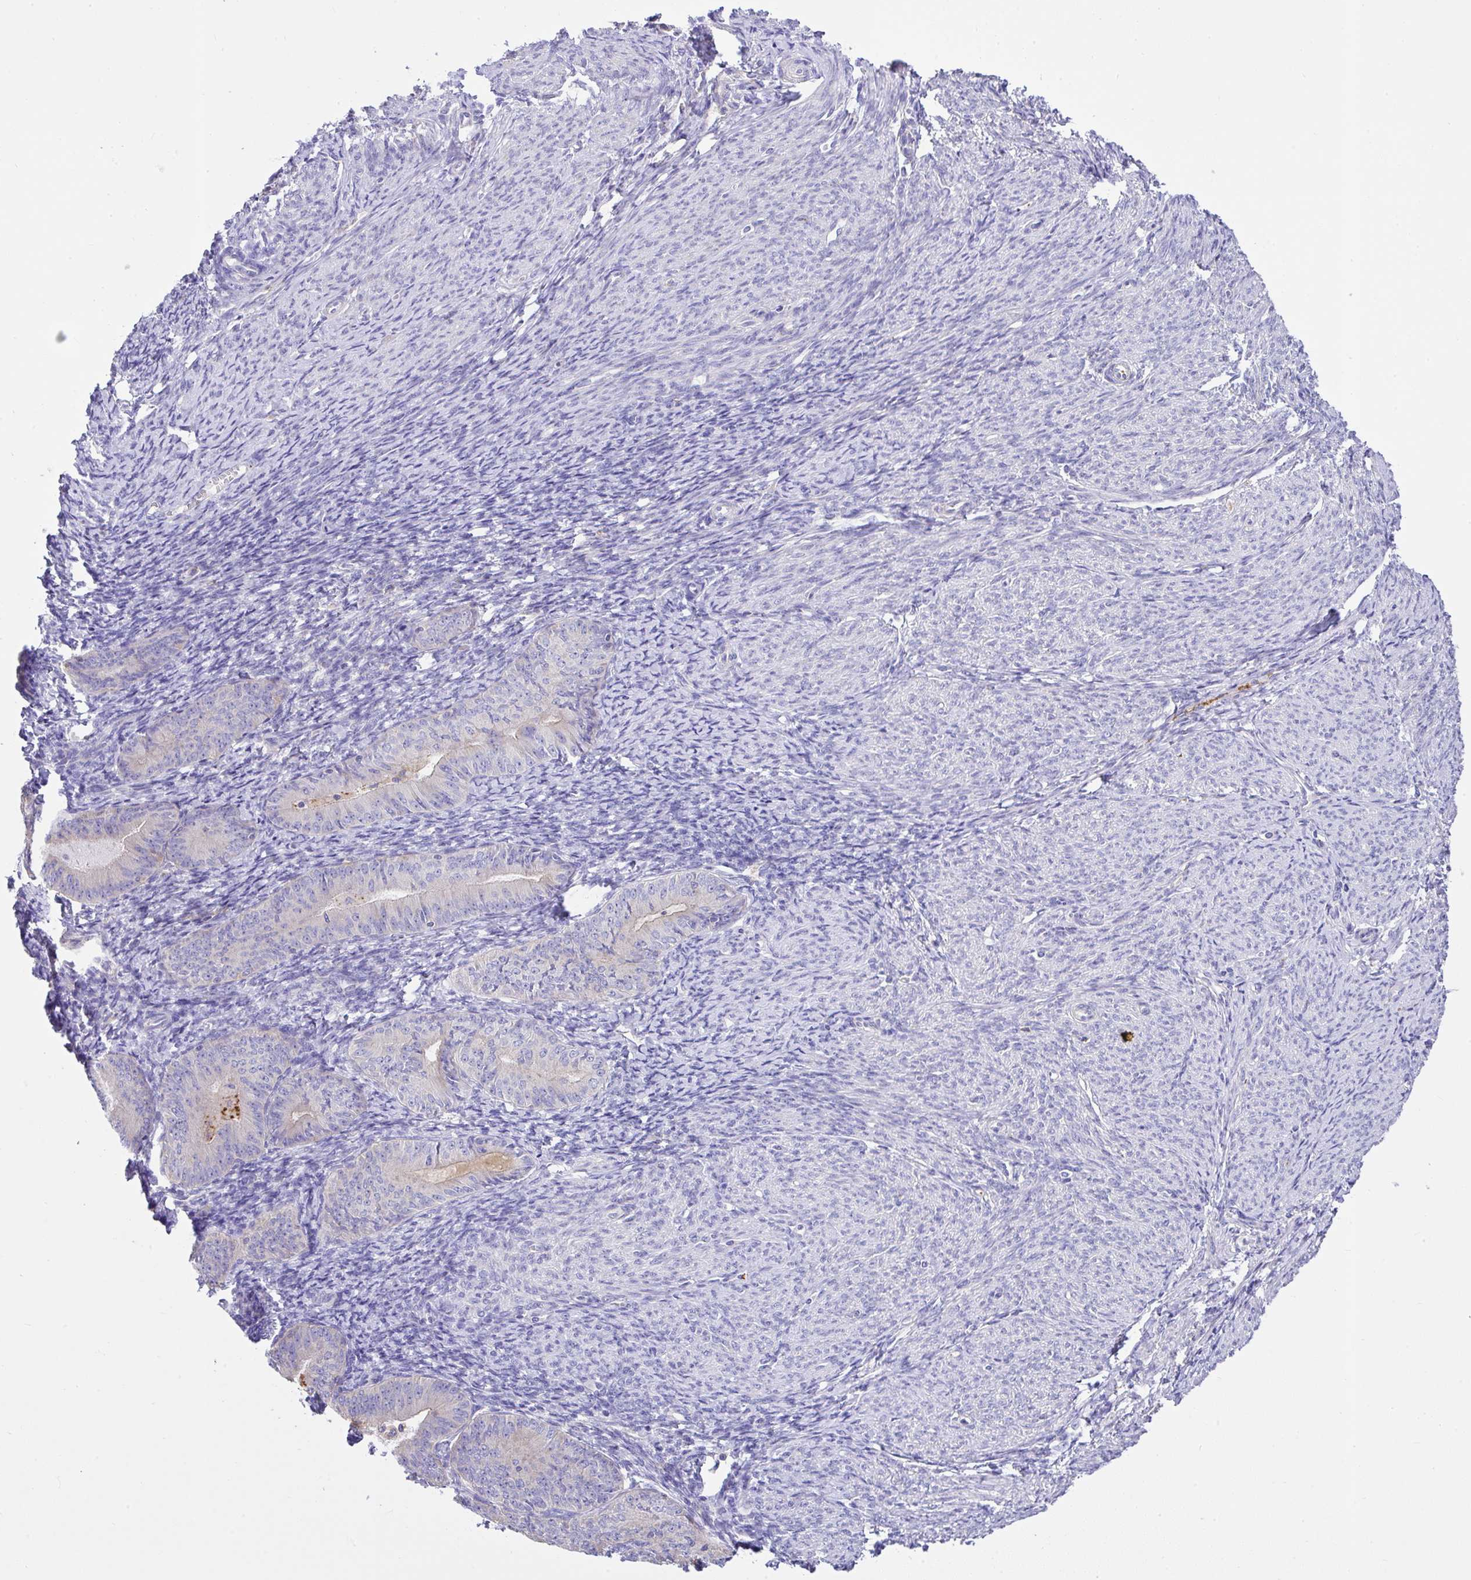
{"staining": {"intensity": "negative", "quantity": "none", "location": "none"}, "tissue": "endometrial cancer", "cell_type": "Tumor cells", "image_type": "cancer", "snomed": [{"axis": "morphology", "description": "Adenocarcinoma, NOS"}, {"axis": "topography", "description": "Endometrium"}], "caption": "A histopathology image of adenocarcinoma (endometrial) stained for a protein reveals no brown staining in tumor cells. (DAB immunohistochemistry with hematoxylin counter stain).", "gene": "CCDC142", "patient": {"sex": "female", "age": 57}}